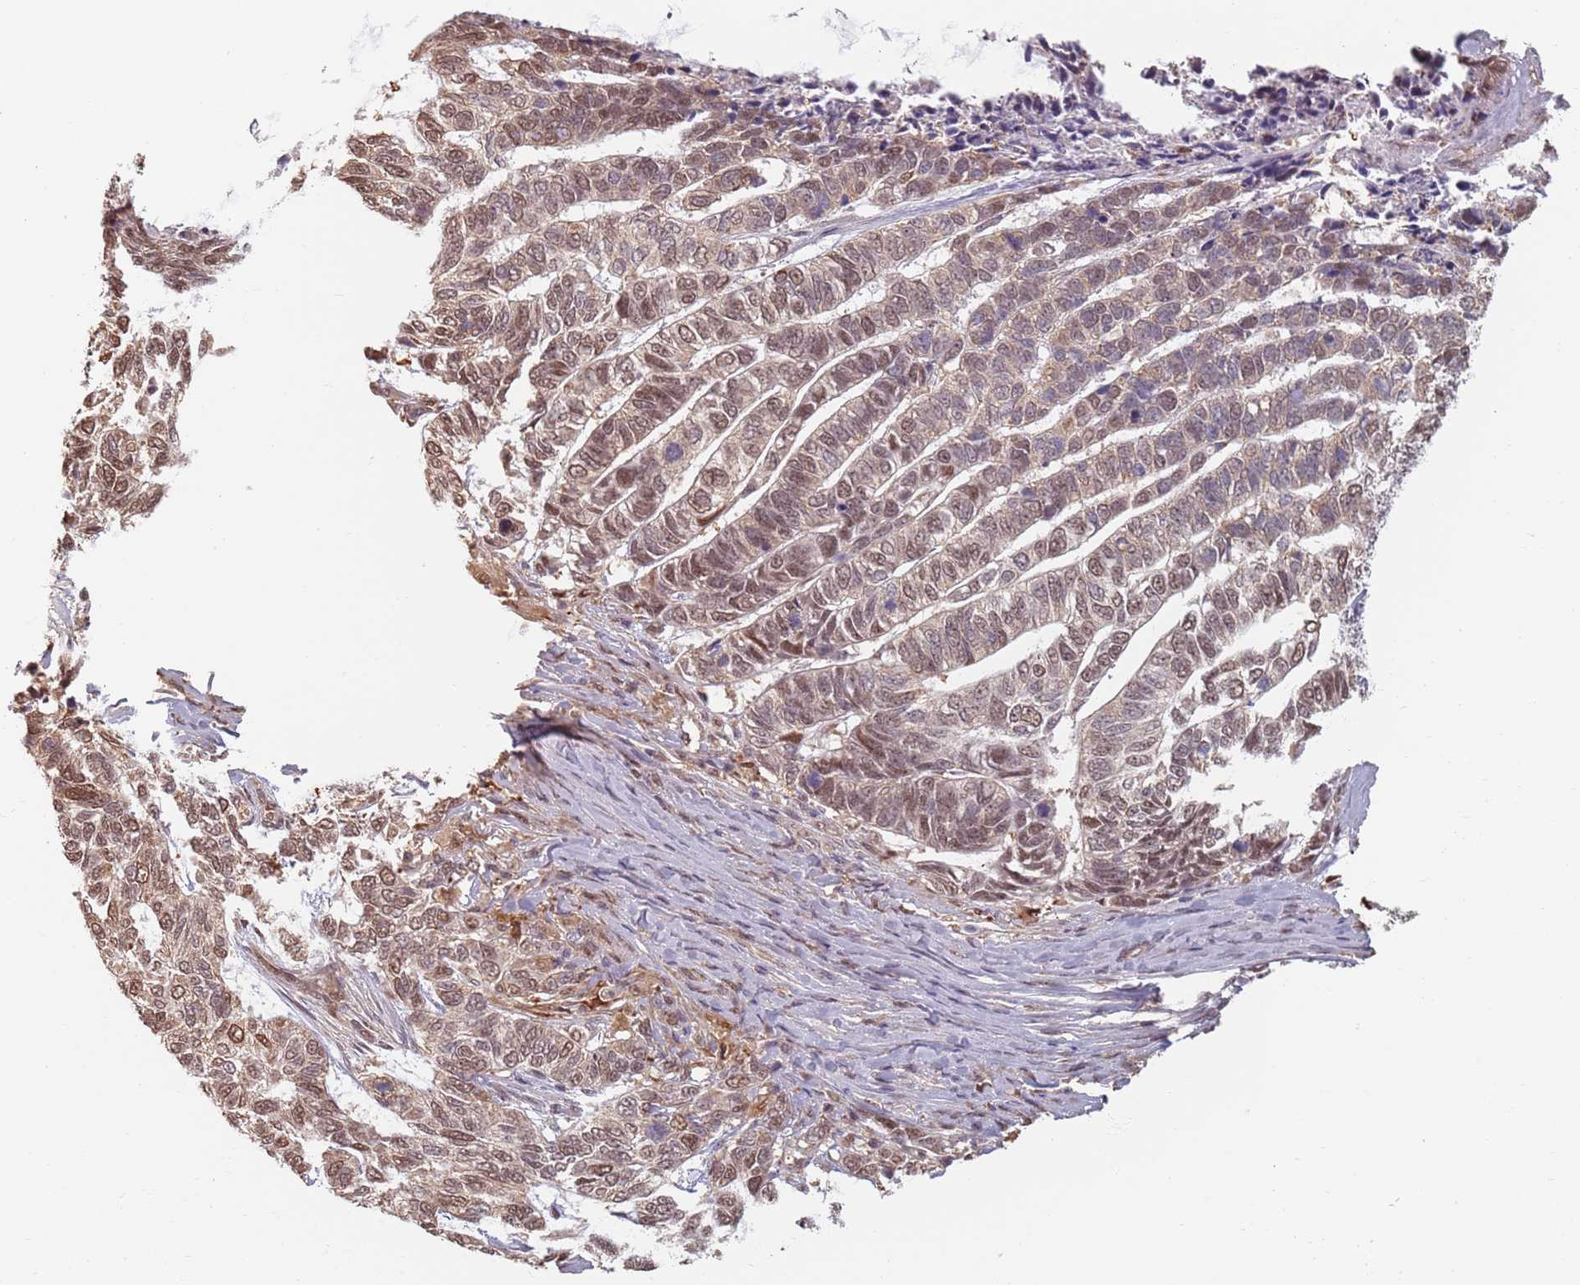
{"staining": {"intensity": "moderate", "quantity": ">75%", "location": "cytoplasmic/membranous,nuclear"}, "tissue": "skin cancer", "cell_type": "Tumor cells", "image_type": "cancer", "snomed": [{"axis": "morphology", "description": "Basal cell carcinoma"}, {"axis": "topography", "description": "Skin"}], "caption": "There is medium levels of moderate cytoplasmic/membranous and nuclear expression in tumor cells of skin cancer, as demonstrated by immunohistochemical staining (brown color).", "gene": "PLSCR5", "patient": {"sex": "female", "age": 65}}